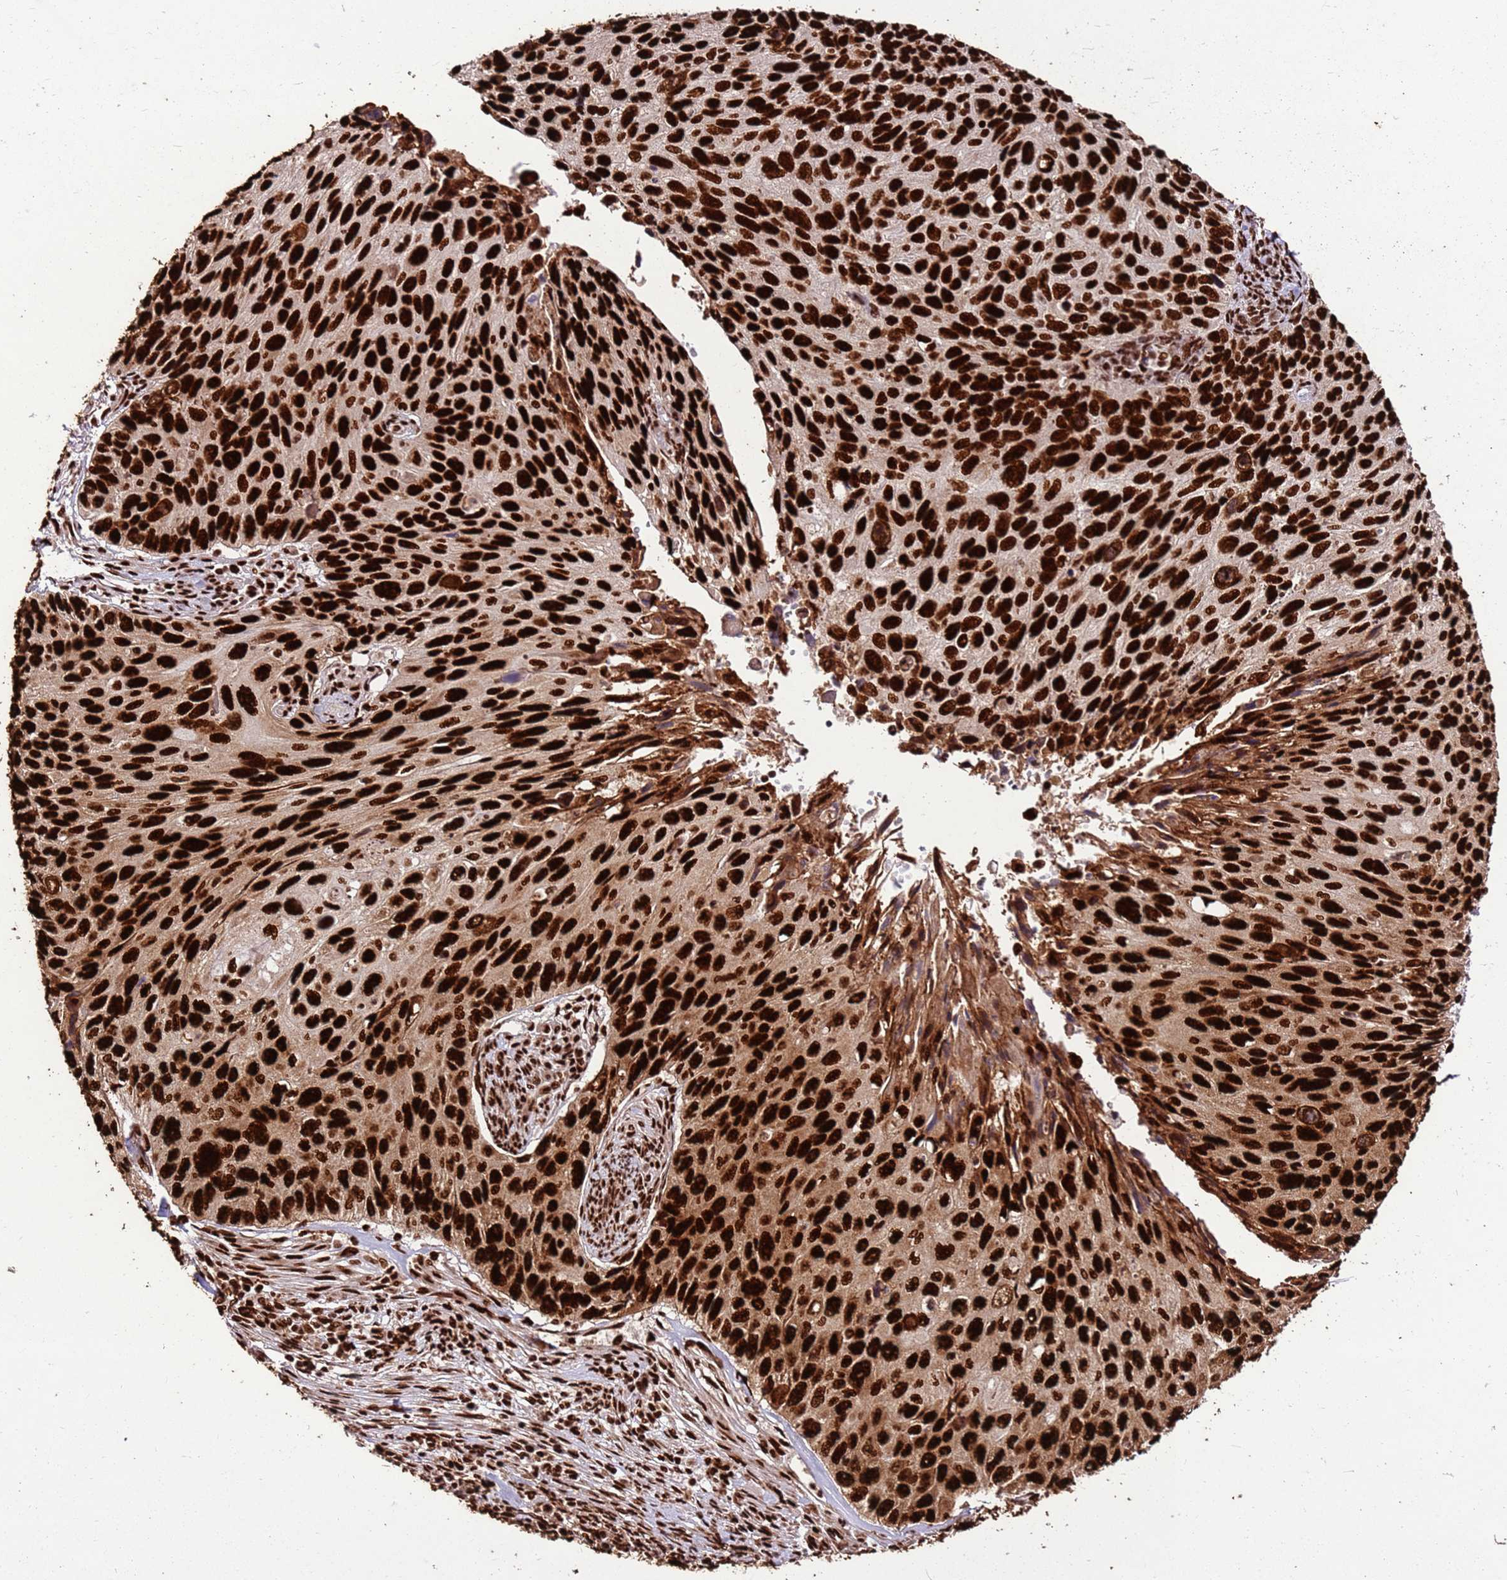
{"staining": {"intensity": "strong", "quantity": ">75%", "location": "nuclear"}, "tissue": "cervical cancer", "cell_type": "Tumor cells", "image_type": "cancer", "snomed": [{"axis": "morphology", "description": "Squamous cell carcinoma, NOS"}, {"axis": "topography", "description": "Cervix"}], "caption": "The image exhibits immunohistochemical staining of cervical cancer (squamous cell carcinoma). There is strong nuclear staining is identified in approximately >75% of tumor cells.", "gene": "HNRNPAB", "patient": {"sex": "female", "age": 70}}